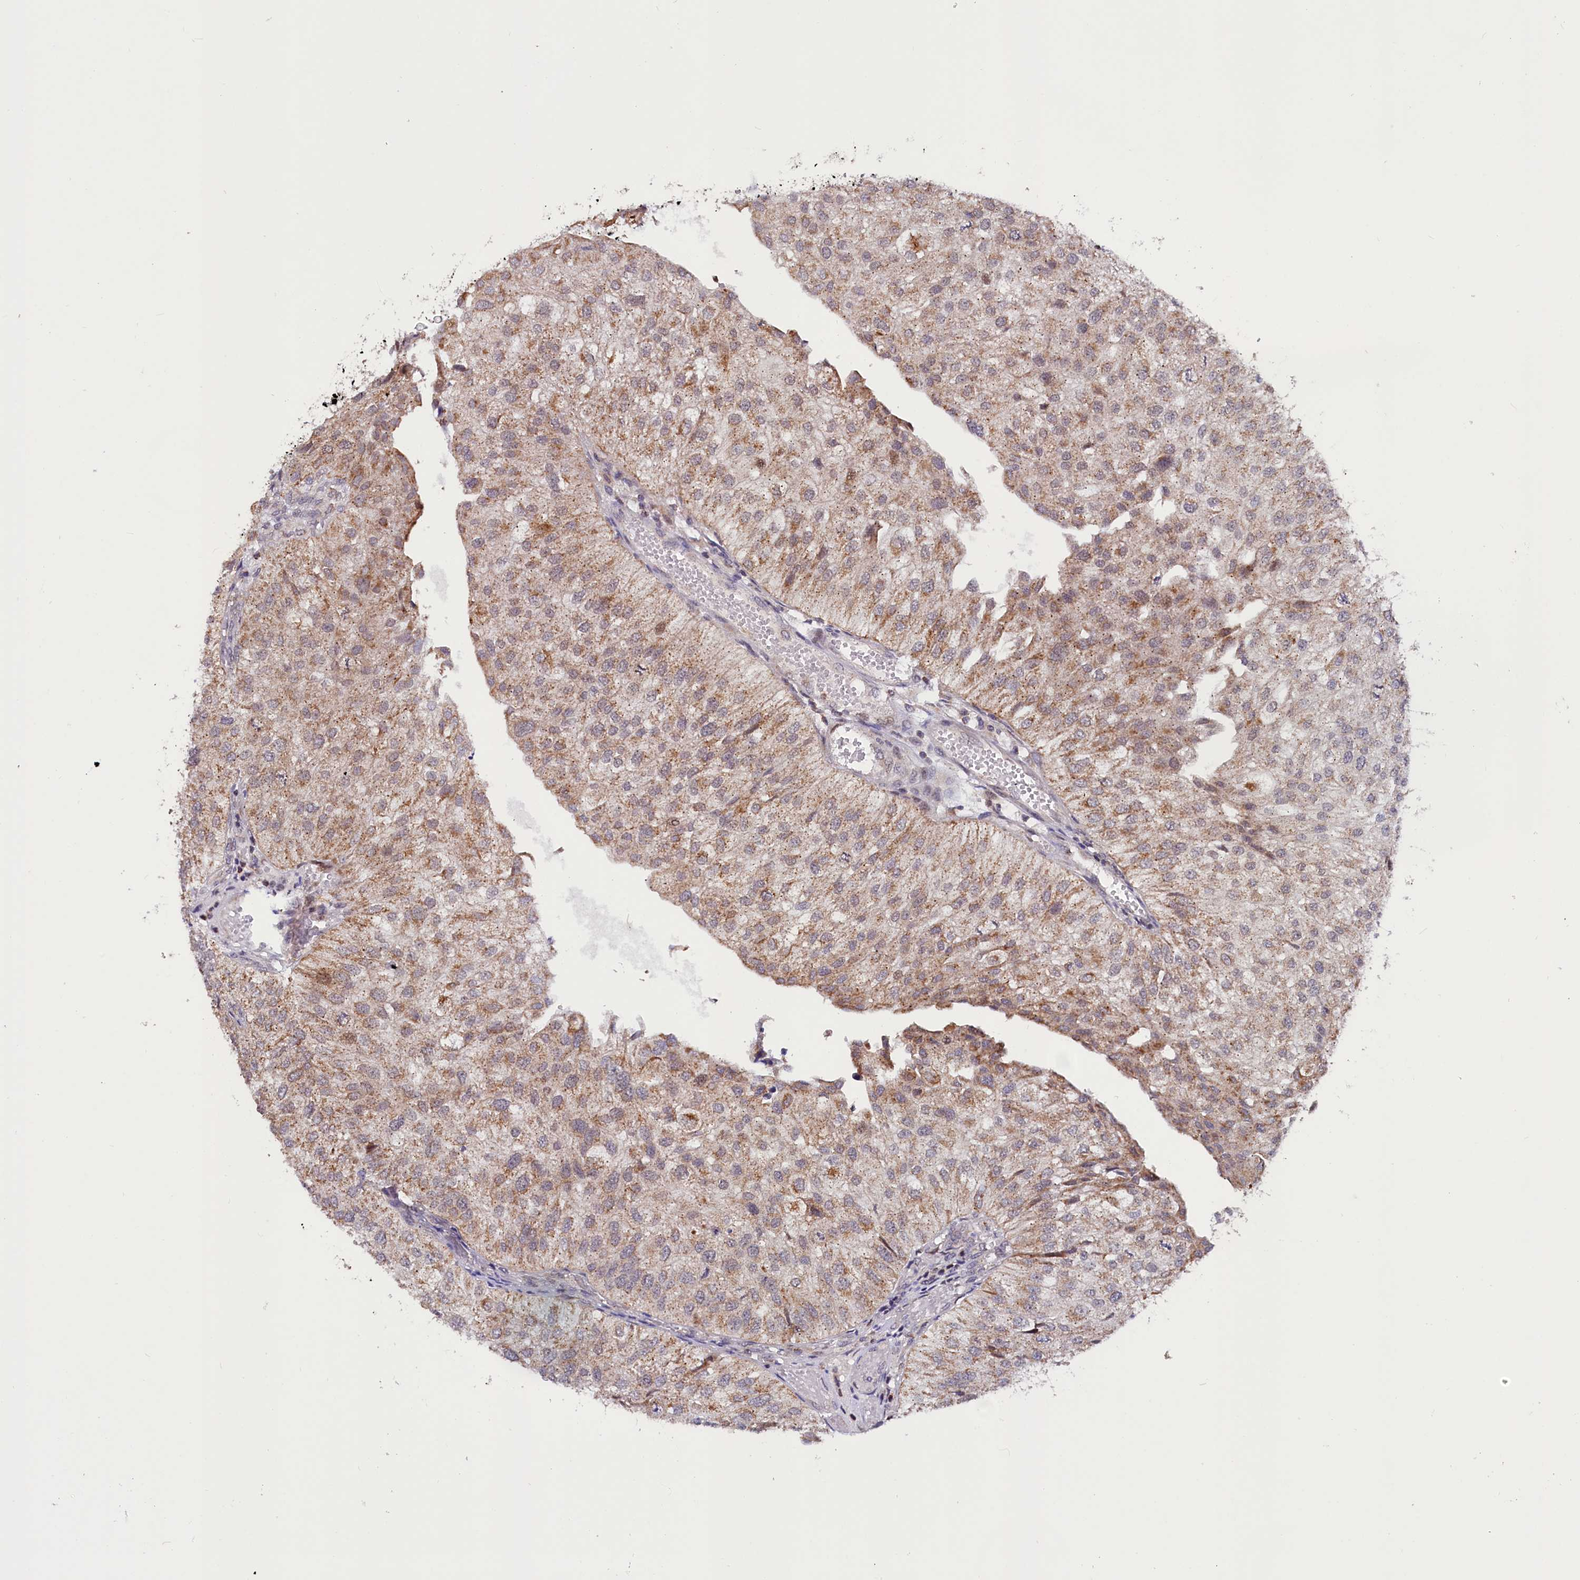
{"staining": {"intensity": "moderate", "quantity": "25%-75%", "location": "cytoplasmic/membranous"}, "tissue": "urothelial cancer", "cell_type": "Tumor cells", "image_type": "cancer", "snomed": [{"axis": "morphology", "description": "Urothelial carcinoma, Low grade"}, {"axis": "topography", "description": "Urinary bladder"}], "caption": "About 25%-75% of tumor cells in urothelial cancer reveal moderate cytoplasmic/membranous protein positivity as visualized by brown immunohistochemical staining.", "gene": "PHC3", "patient": {"sex": "female", "age": 89}}